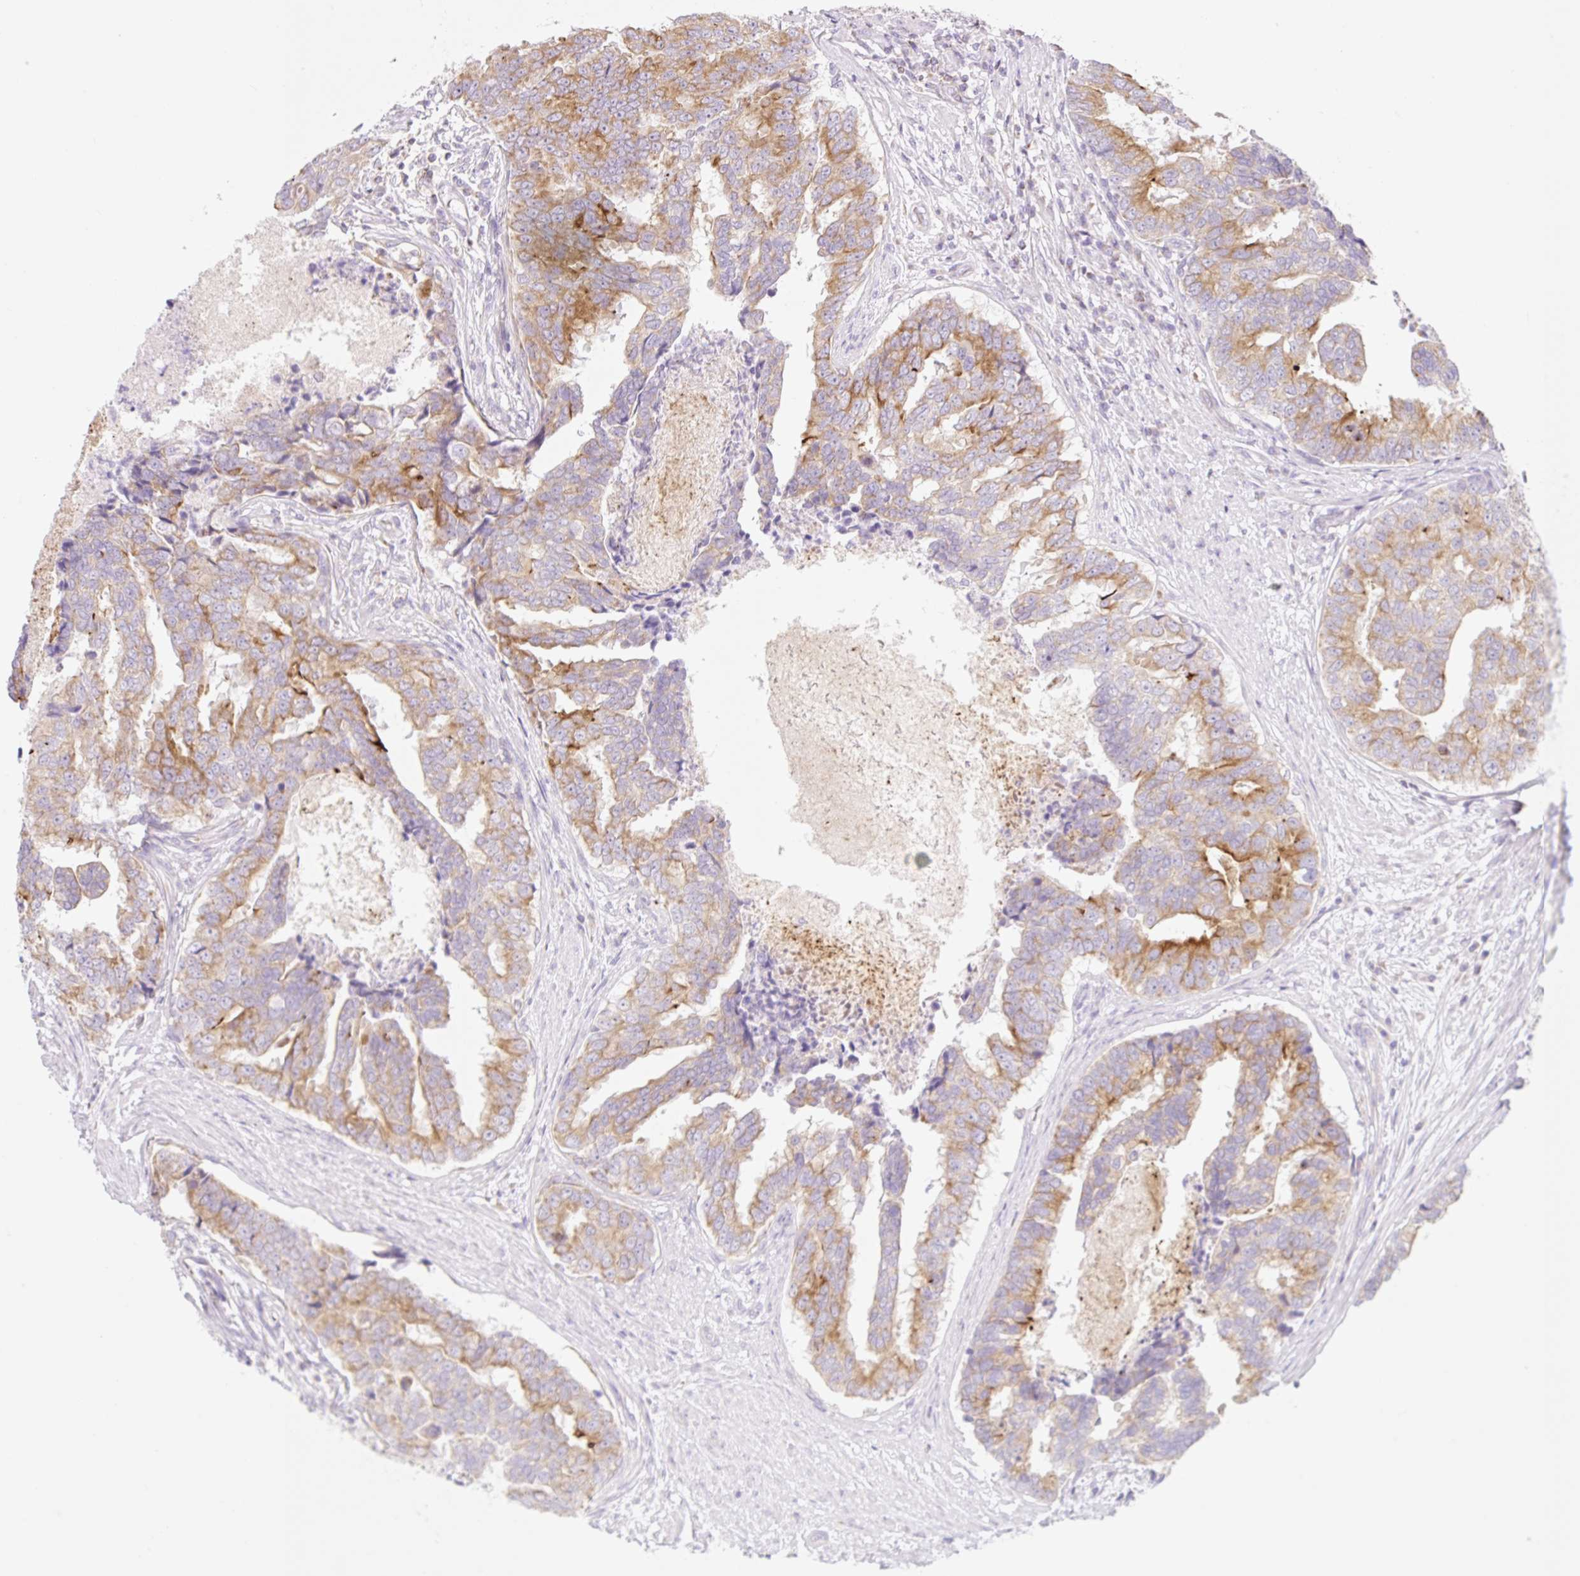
{"staining": {"intensity": "moderate", "quantity": ">75%", "location": "cytoplasmic/membranous"}, "tissue": "prostate cancer", "cell_type": "Tumor cells", "image_type": "cancer", "snomed": [{"axis": "morphology", "description": "Adenocarcinoma, High grade"}, {"axis": "topography", "description": "Prostate"}], "caption": "Prostate cancer (high-grade adenocarcinoma) stained with a protein marker displays moderate staining in tumor cells.", "gene": "FOCAD", "patient": {"sex": "male", "age": 68}}